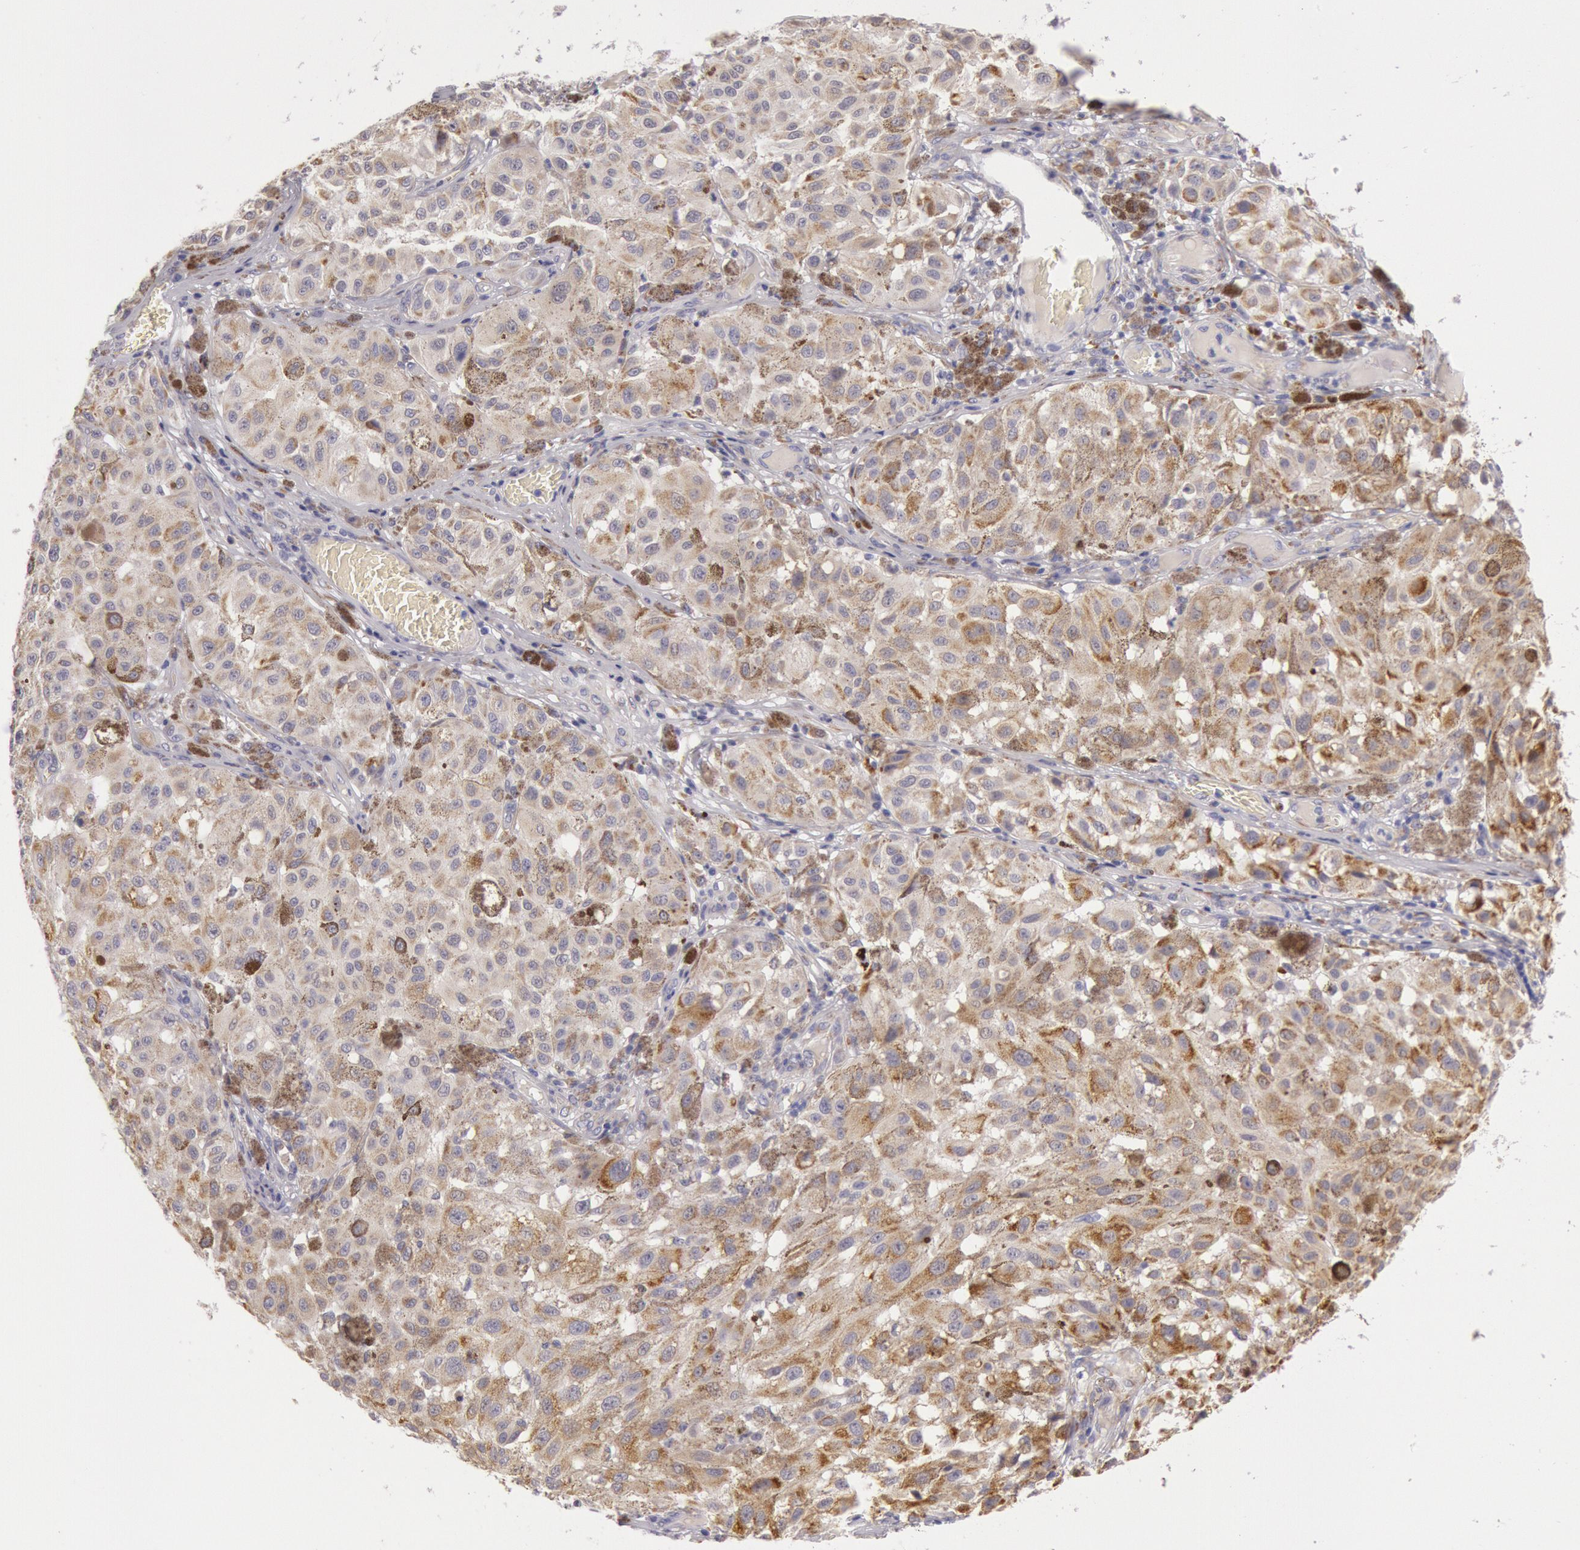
{"staining": {"intensity": "moderate", "quantity": ">75%", "location": "cytoplasmic/membranous"}, "tissue": "melanoma", "cell_type": "Tumor cells", "image_type": "cancer", "snomed": [{"axis": "morphology", "description": "Malignant melanoma, NOS"}, {"axis": "topography", "description": "Skin"}], "caption": "Tumor cells demonstrate medium levels of moderate cytoplasmic/membranous positivity in approximately >75% of cells in human melanoma. Using DAB (brown) and hematoxylin (blue) stains, captured at high magnification using brightfield microscopy.", "gene": "CIDEB", "patient": {"sex": "female", "age": 64}}